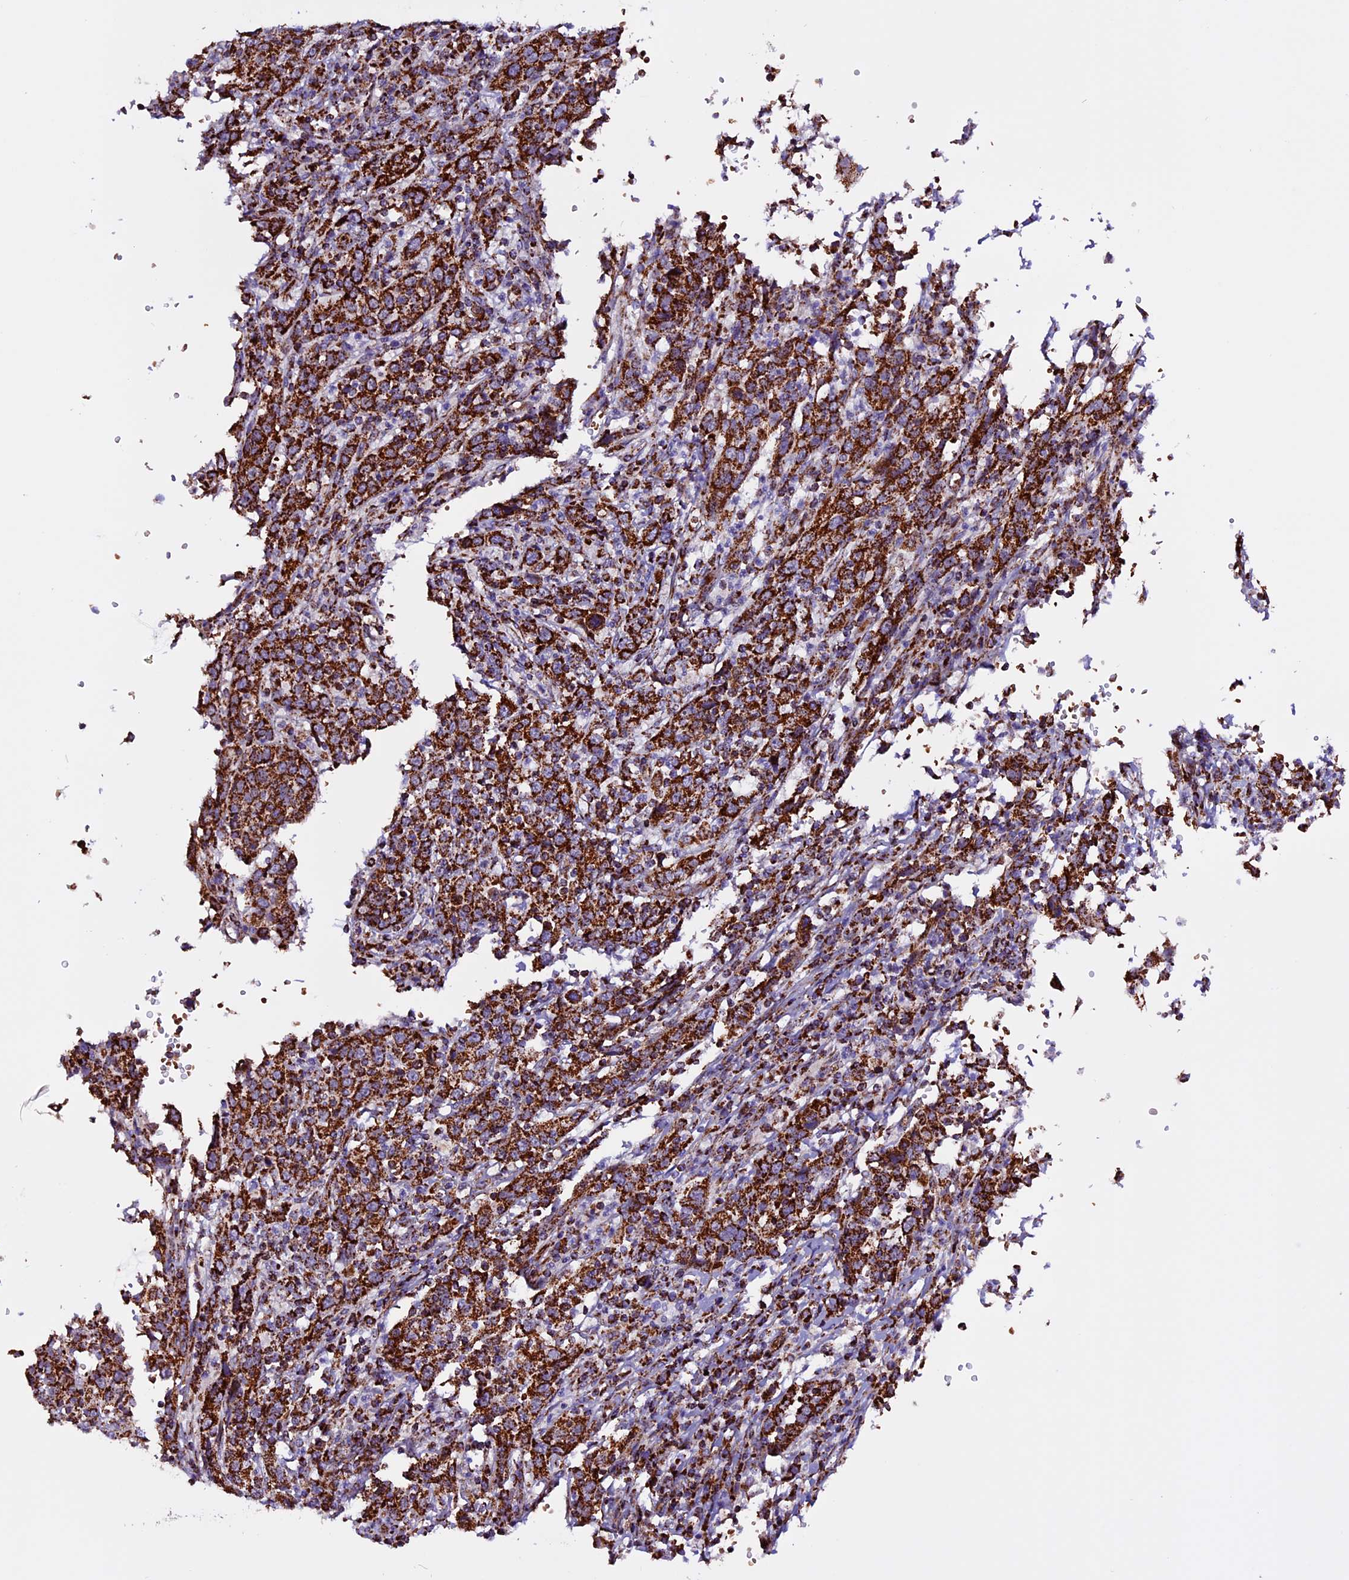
{"staining": {"intensity": "strong", "quantity": ">75%", "location": "cytoplasmic/membranous"}, "tissue": "cervical cancer", "cell_type": "Tumor cells", "image_type": "cancer", "snomed": [{"axis": "morphology", "description": "Squamous cell carcinoma, NOS"}, {"axis": "topography", "description": "Cervix"}], "caption": "A brown stain highlights strong cytoplasmic/membranous staining of a protein in cervical cancer (squamous cell carcinoma) tumor cells.", "gene": "CX3CL1", "patient": {"sex": "female", "age": 46}}